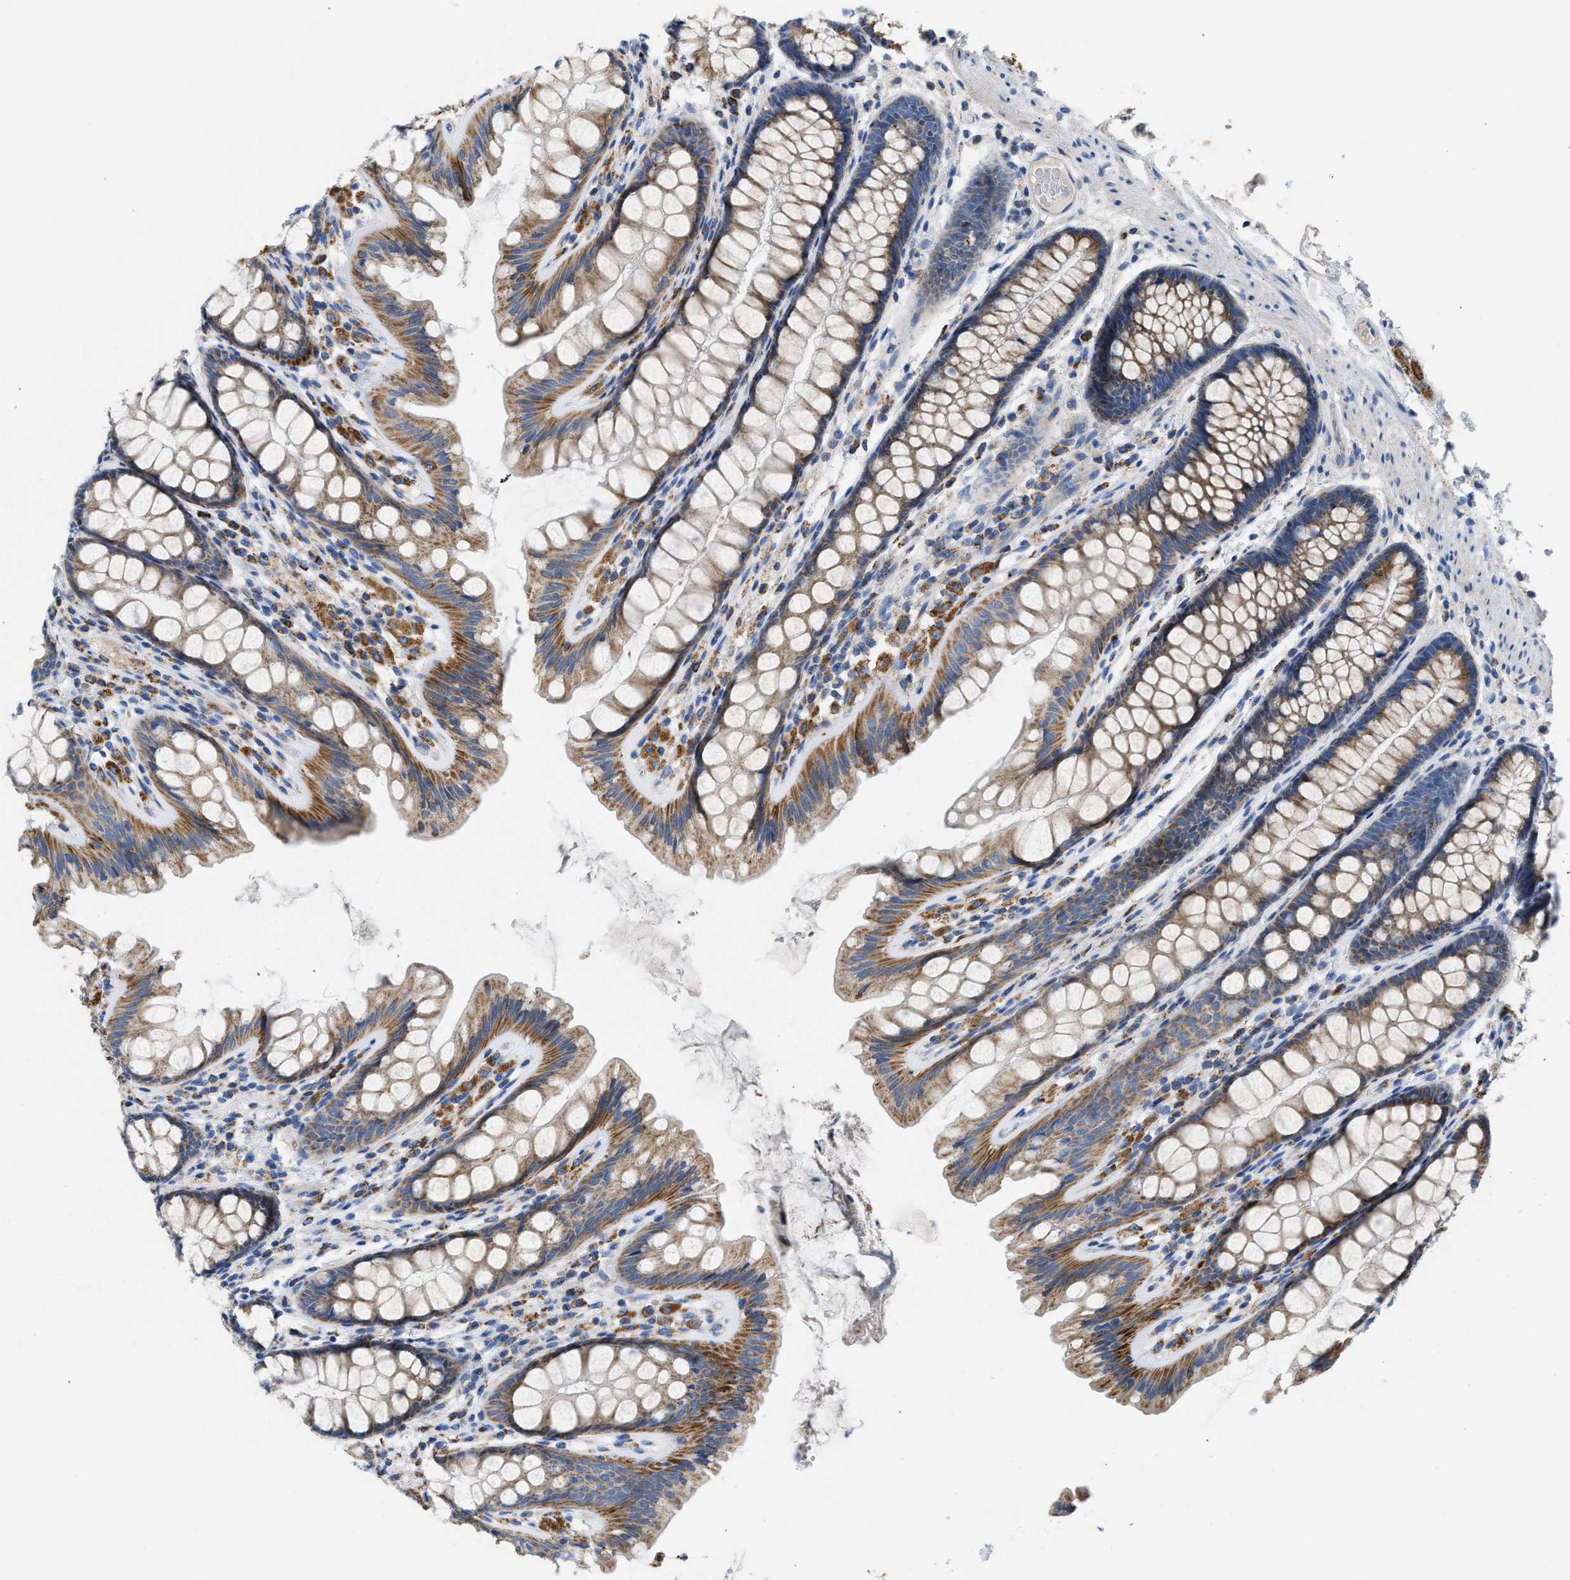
{"staining": {"intensity": "negative", "quantity": "none", "location": "none"}, "tissue": "colon", "cell_type": "Endothelial cells", "image_type": "normal", "snomed": [{"axis": "morphology", "description": "Normal tissue, NOS"}, {"axis": "topography", "description": "Colon"}], "caption": "Immunohistochemistry (IHC) photomicrograph of benign colon stained for a protein (brown), which shows no expression in endothelial cells.", "gene": "SLC25A13", "patient": {"sex": "female", "age": 56}}